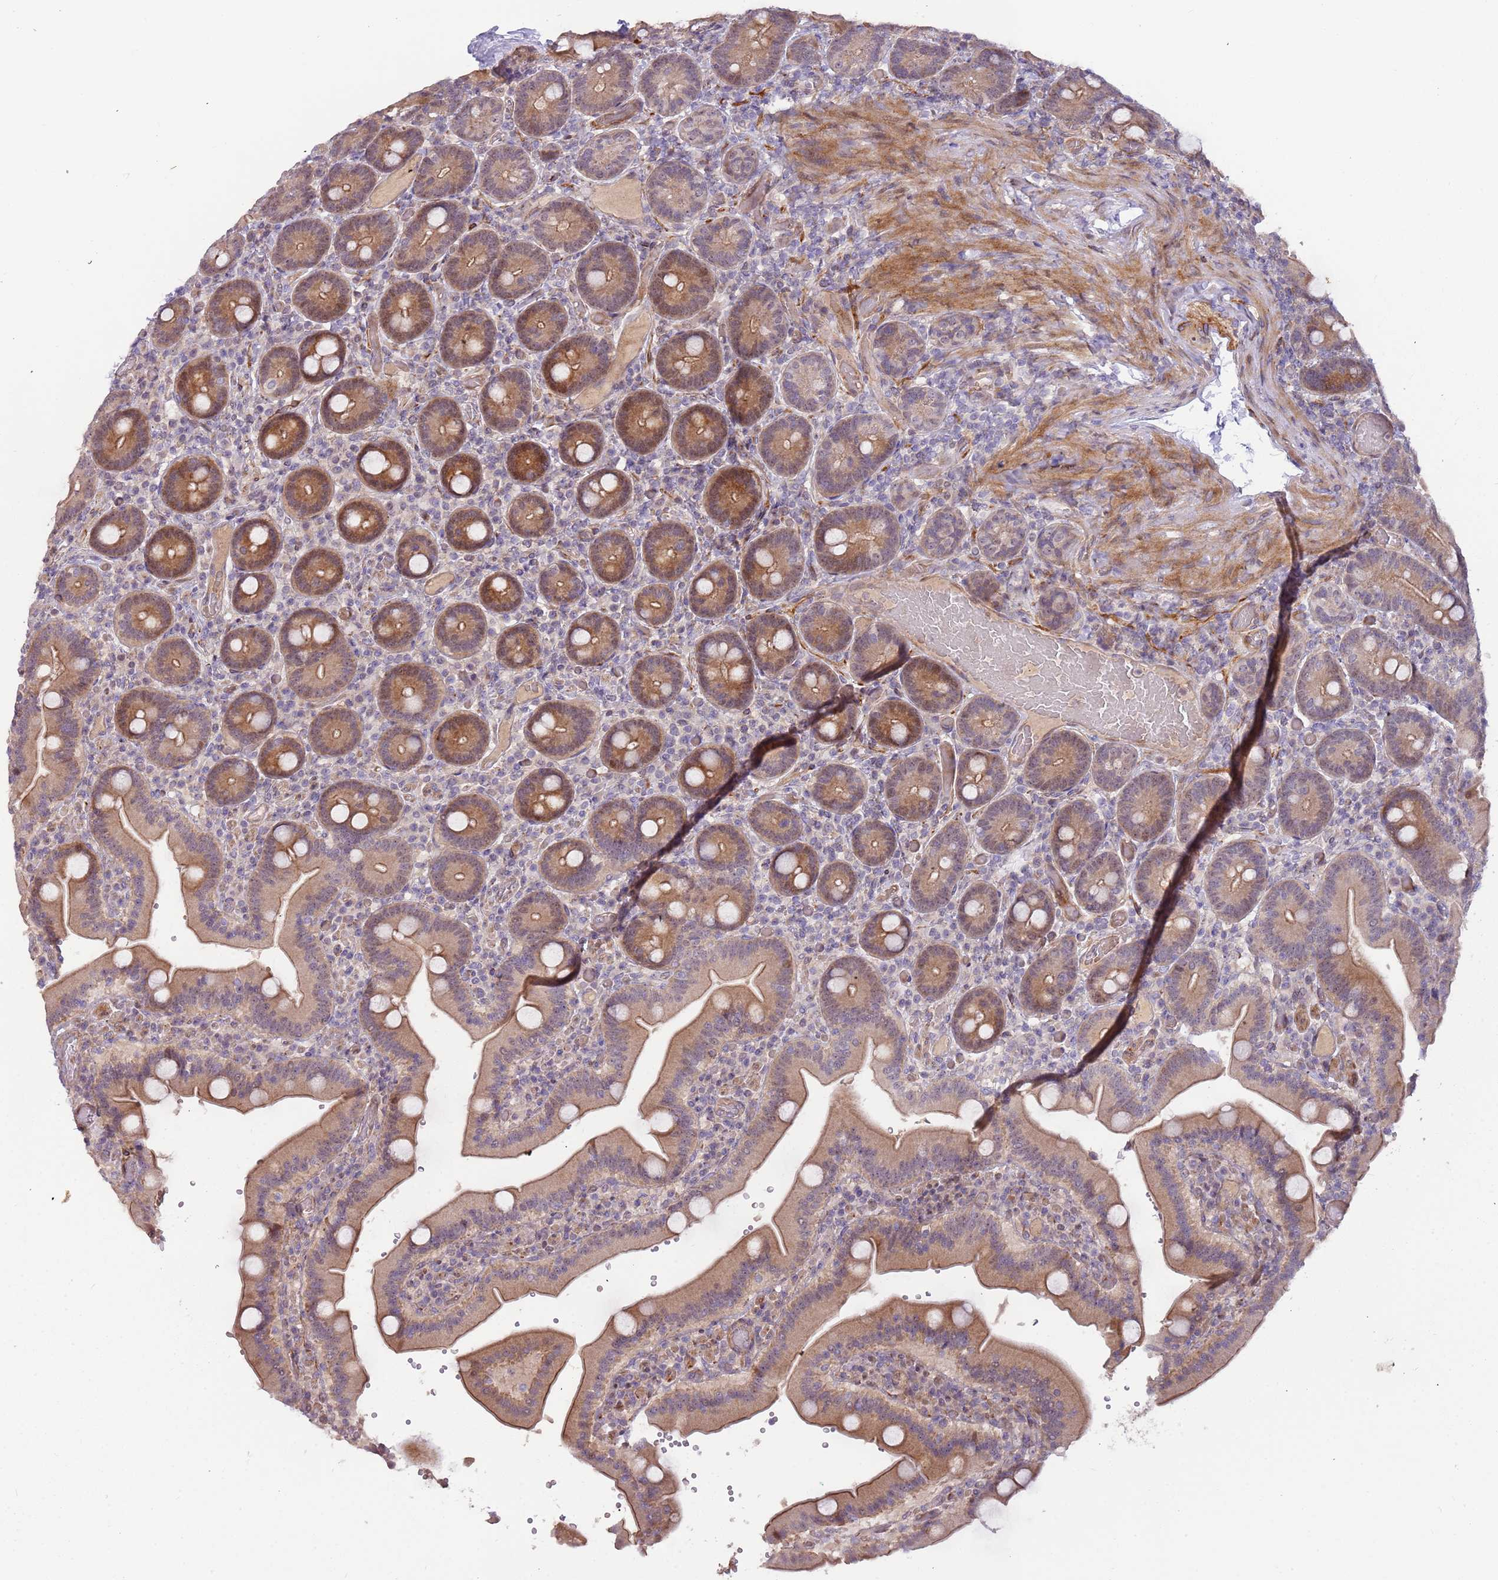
{"staining": {"intensity": "moderate", "quantity": ">75%", "location": "cytoplasmic/membranous"}, "tissue": "duodenum", "cell_type": "Glandular cells", "image_type": "normal", "snomed": [{"axis": "morphology", "description": "Normal tissue, NOS"}, {"axis": "topography", "description": "Duodenum"}], "caption": "Moderate cytoplasmic/membranous positivity is appreciated in about >75% of glandular cells in benign duodenum. (Stains: DAB (3,3'-diaminobenzidine) in brown, nuclei in blue, Microscopy: brightfield microscopy at high magnification).", "gene": "TRAPPC6B", "patient": {"sex": "female", "age": 62}}